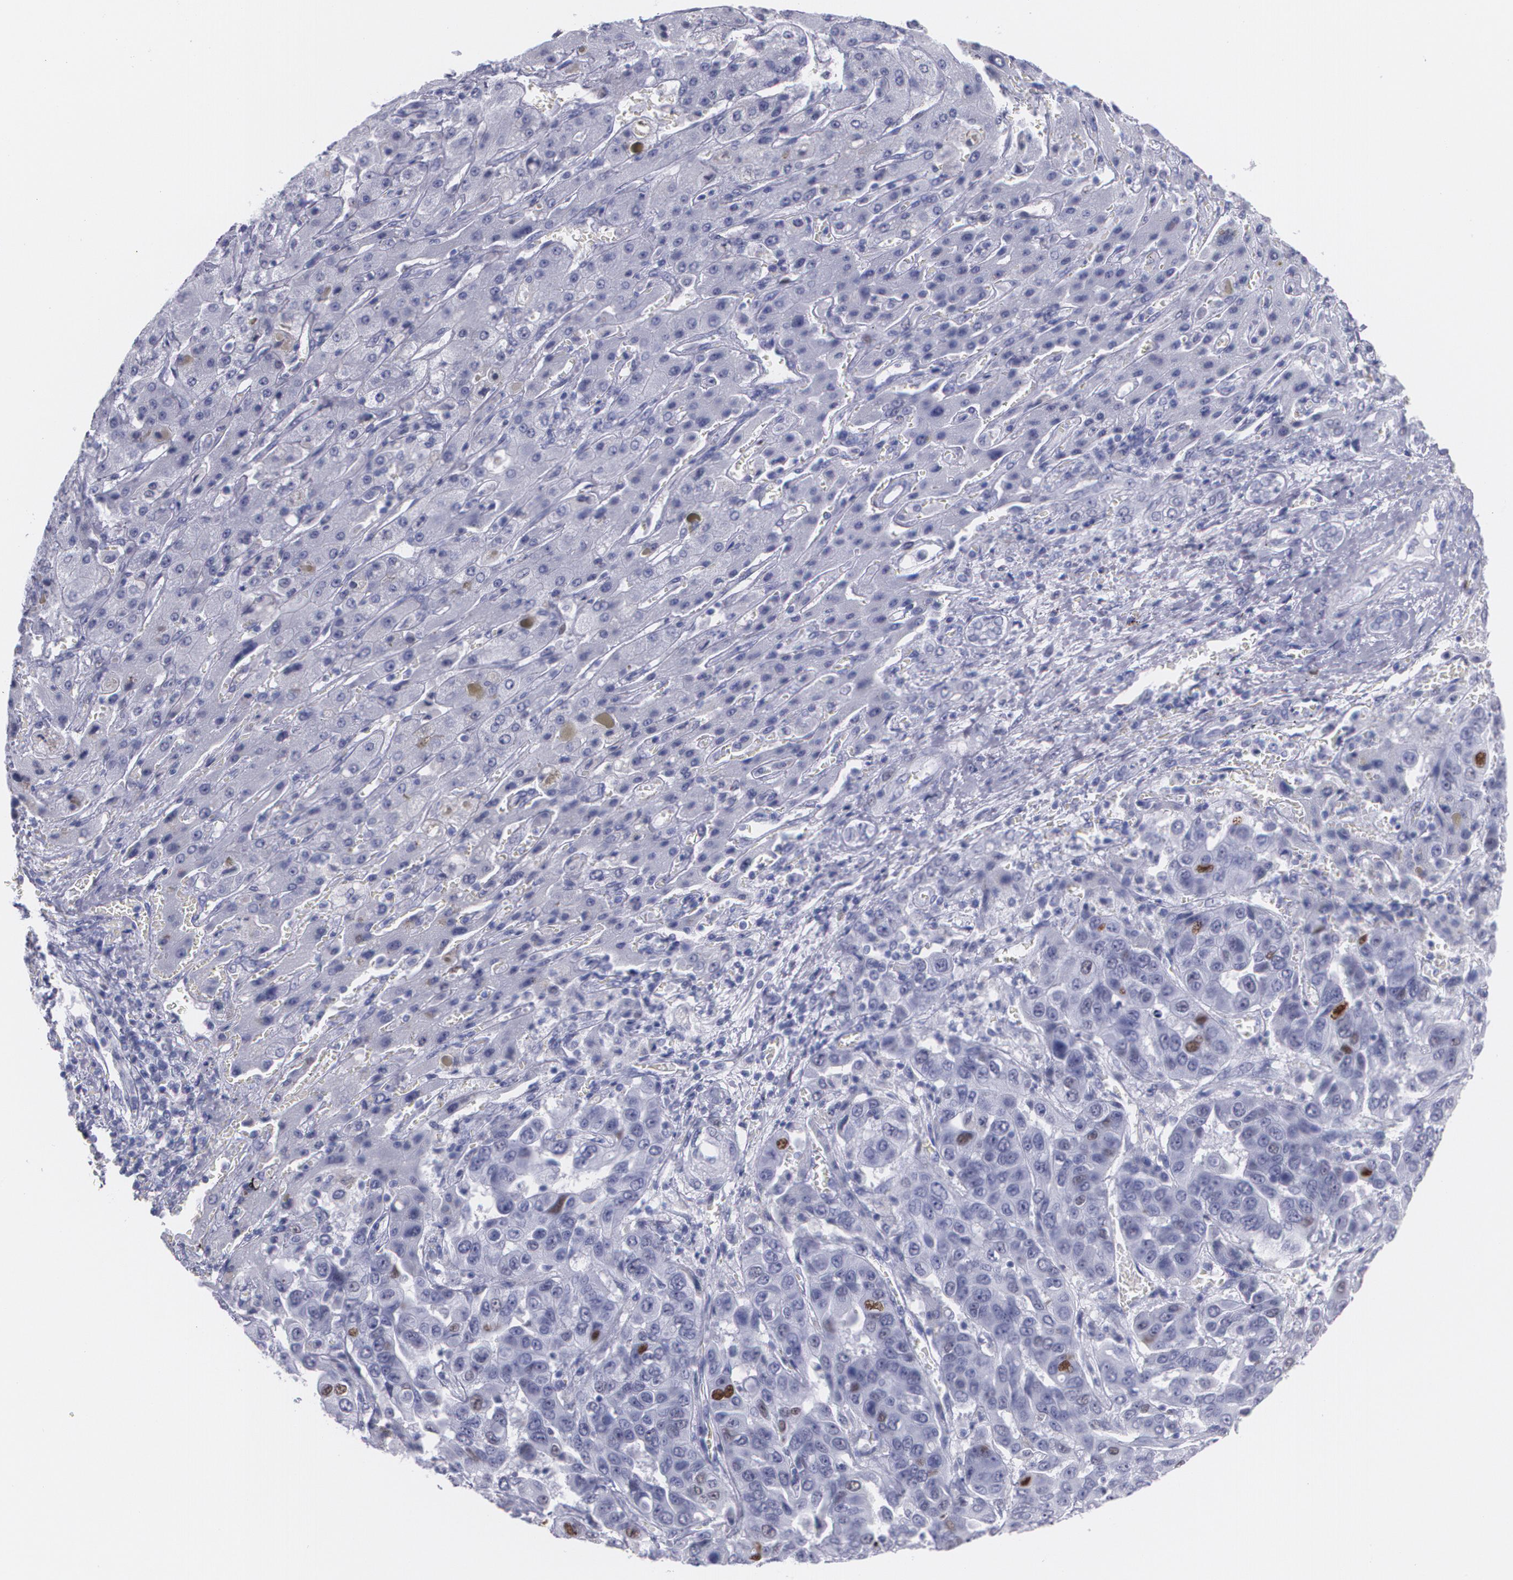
{"staining": {"intensity": "negative", "quantity": "none", "location": "none"}, "tissue": "liver cancer", "cell_type": "Tumor cells", "image_type": "cancer", "snomed": [{"axis": "morphology", "description": "Cholangiocarcinoma"}, {"axis": "topography", "description": "Liver"}], "caption": "A photomicrograph of human liver cancer is negative for staining in tumor cells.", "gene": "TP53", "patient": {"sex": "female", "age": 52}}